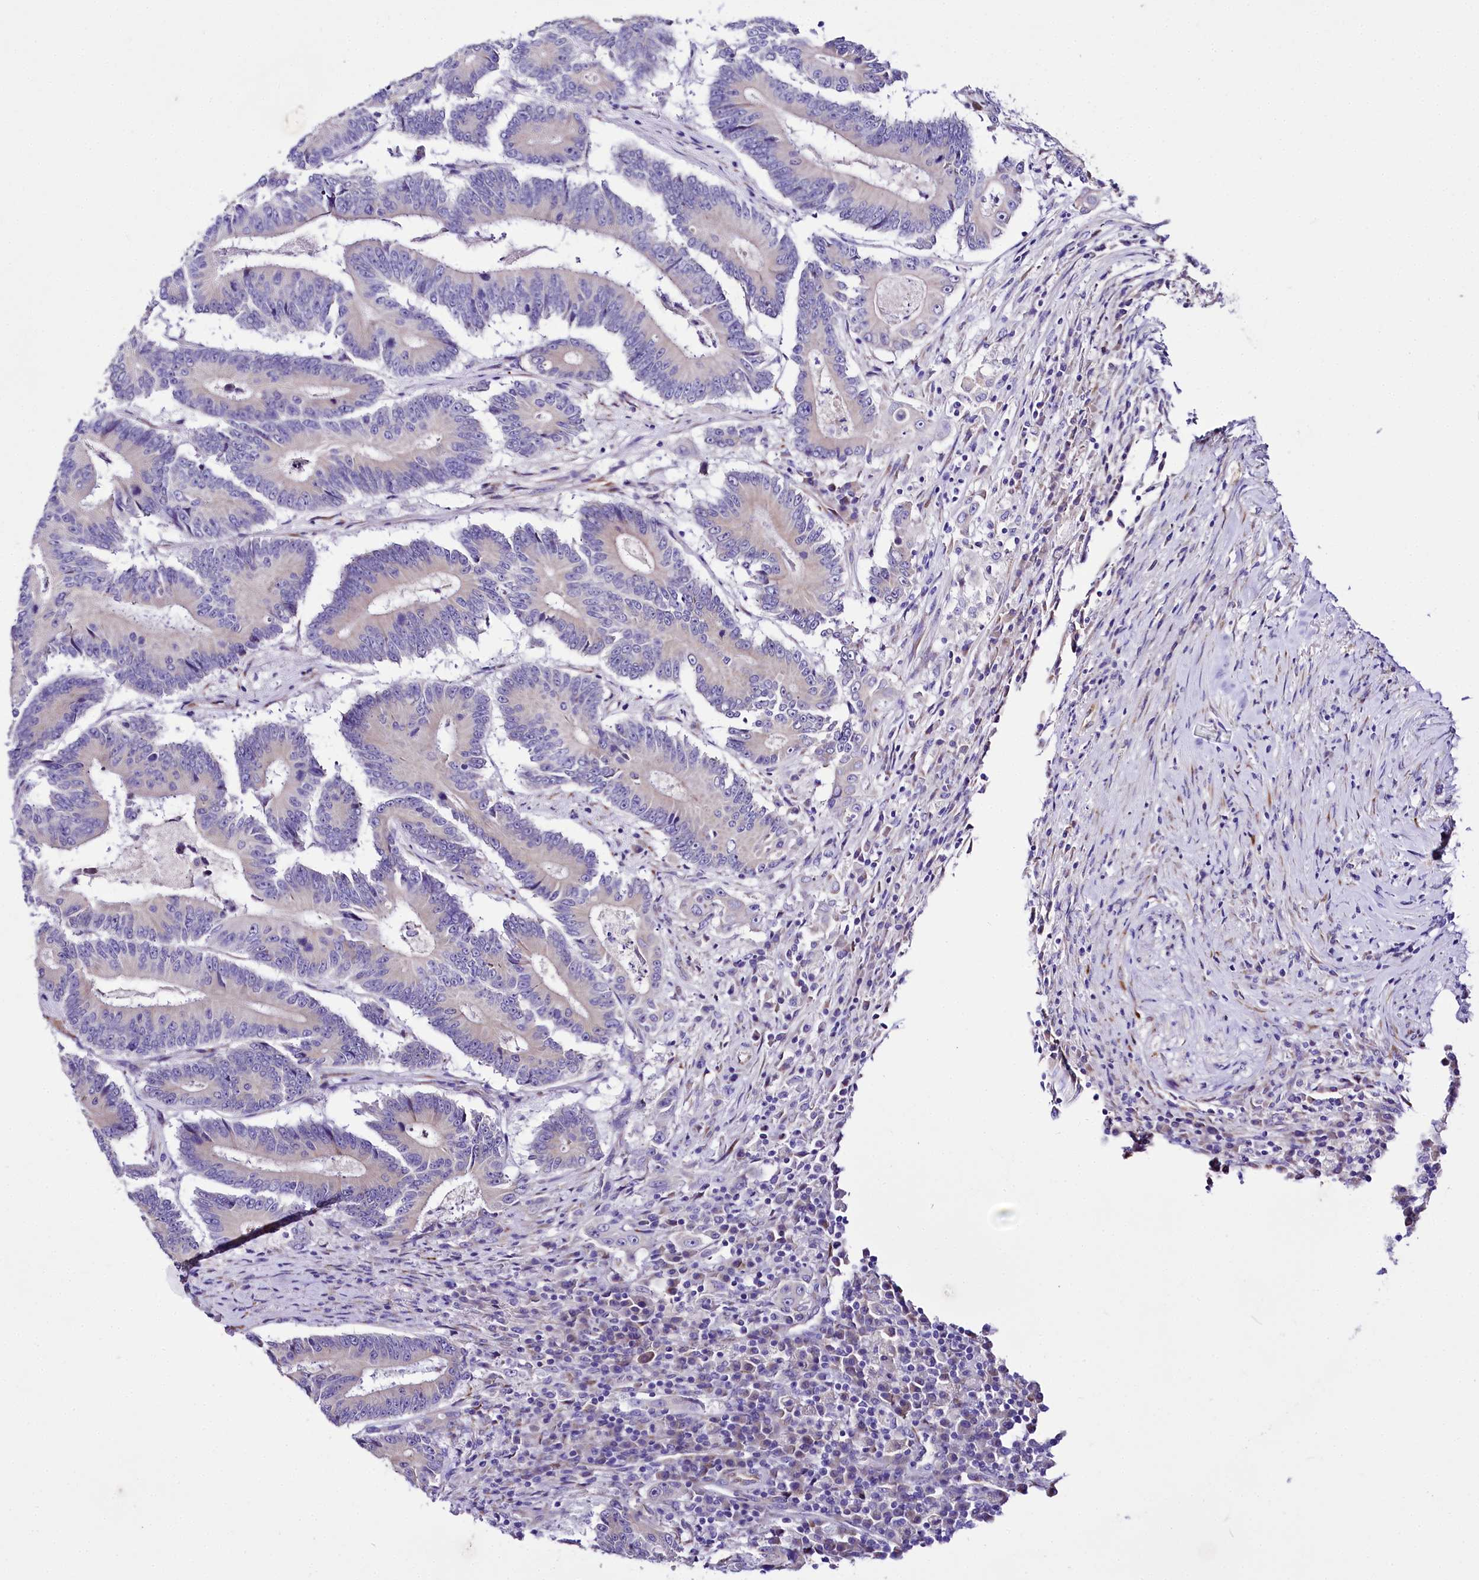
{"staining": {"intensity": "negative", "quantity": "none", "location": "none"}, "tissue": "colorectal cancer", "cell_type": "Tumor cells", "image_type": "cancer", "snomed": [{"axis": "morphology", "description": "Adenocarcinoma, NOS"}, {"axis": "topography", "description": "Colon"}], "caption": "This is an immunohistochemistry histopathology image of adenocarcinoma (colorectal). There is no expression in tumor cells.", "gene": "A2ML1", "patient": {"sex": "male", "age": 83}}